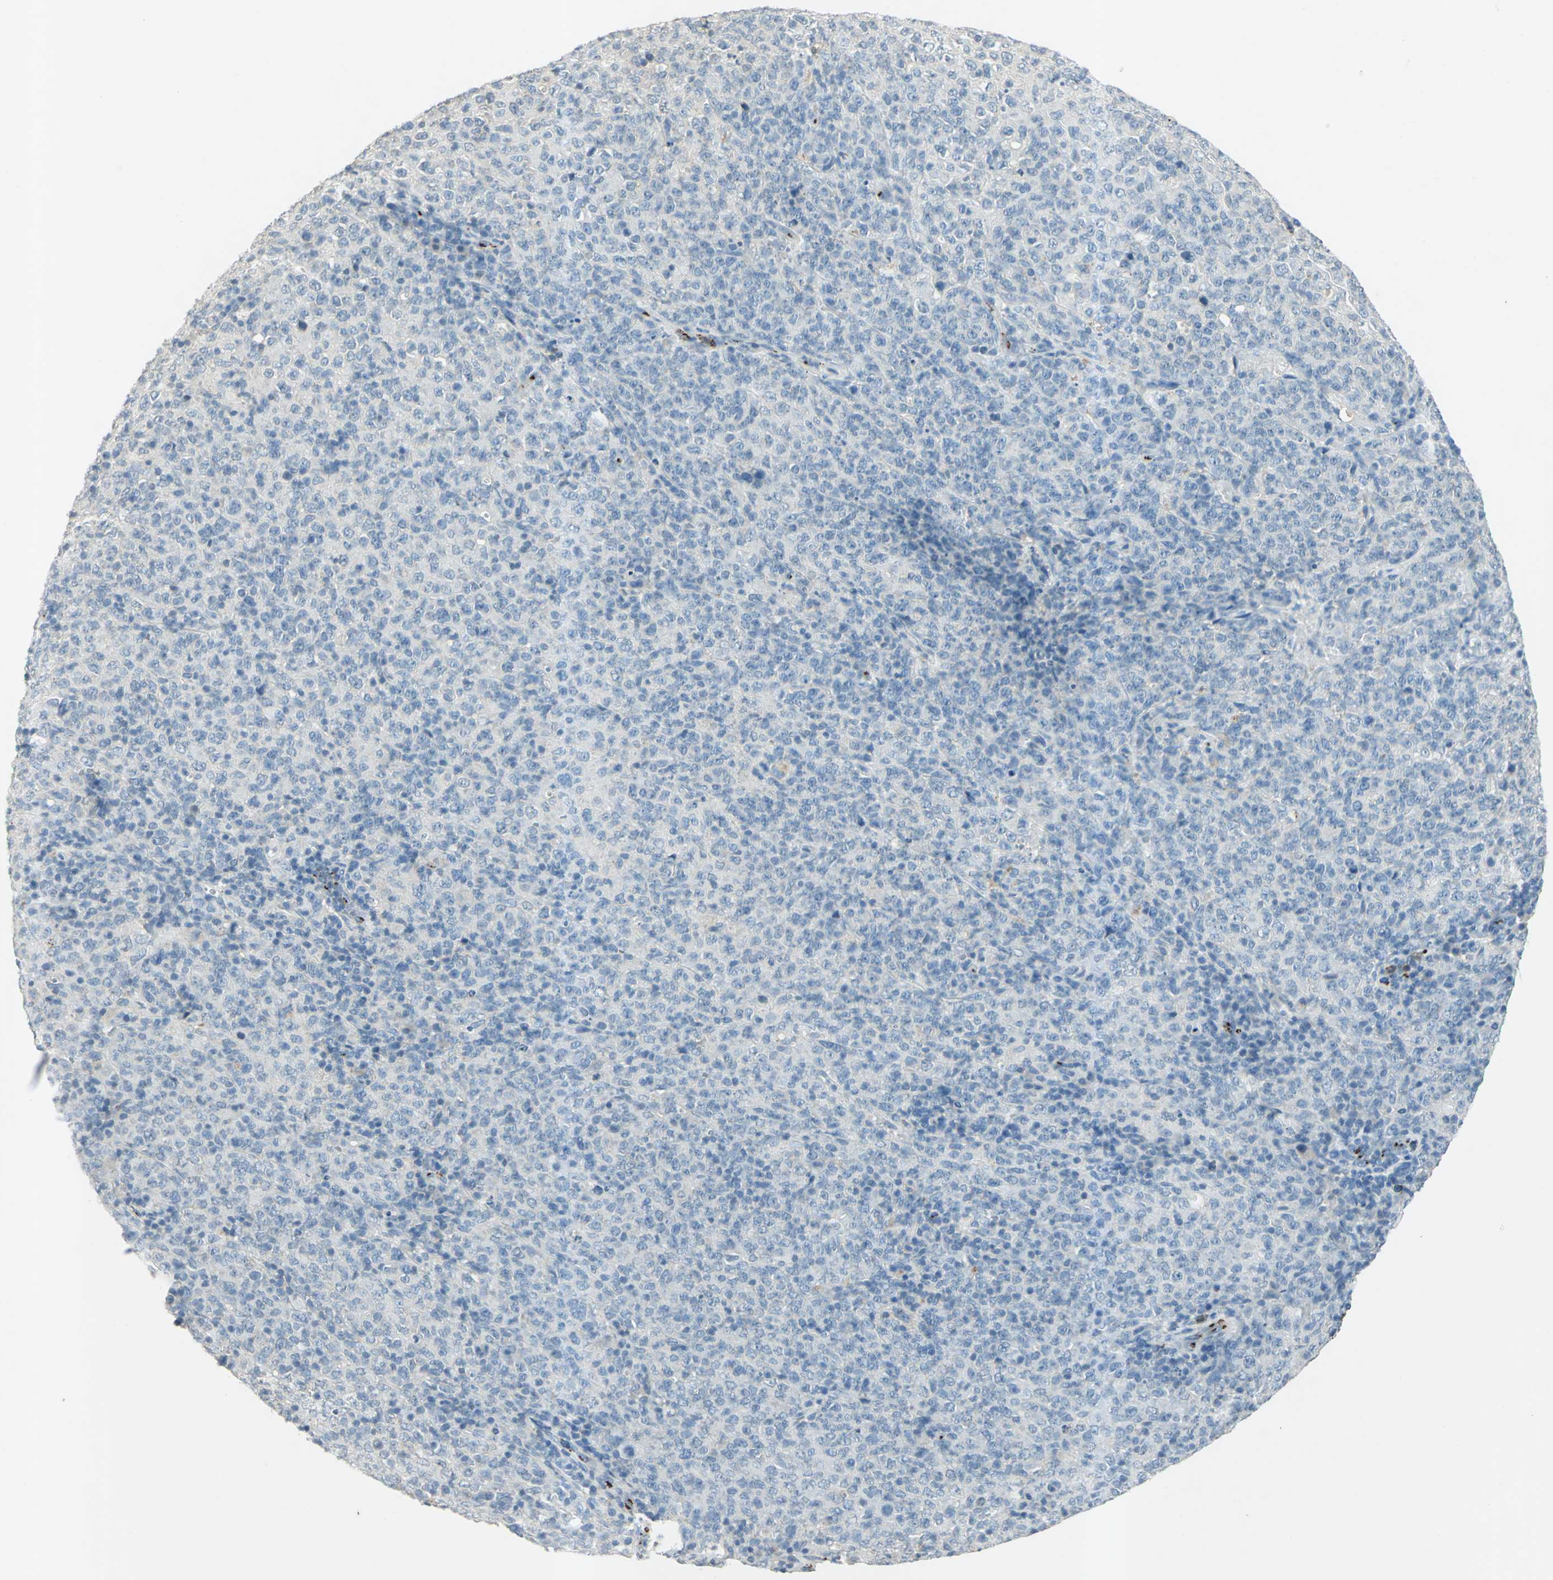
{"staining": {"intensity": "negative", "quantity": "none", "location": "none"}, "tissue": "lymphoma", "cell_type": "Tumor cells", "image_type": "cancer", "snomed": [{"axis": "morphology", "description": "Malignant lymphoma, non-Hodgkin's type, High grade"}, {"axis": "topography", "description": "Tonsil"}], "caption": "Protein analysis of lymphoma reveals no significant staining in tumor cells.", "gene": "CAMK2B", "patient": {"sex": "female", "age": 36}}